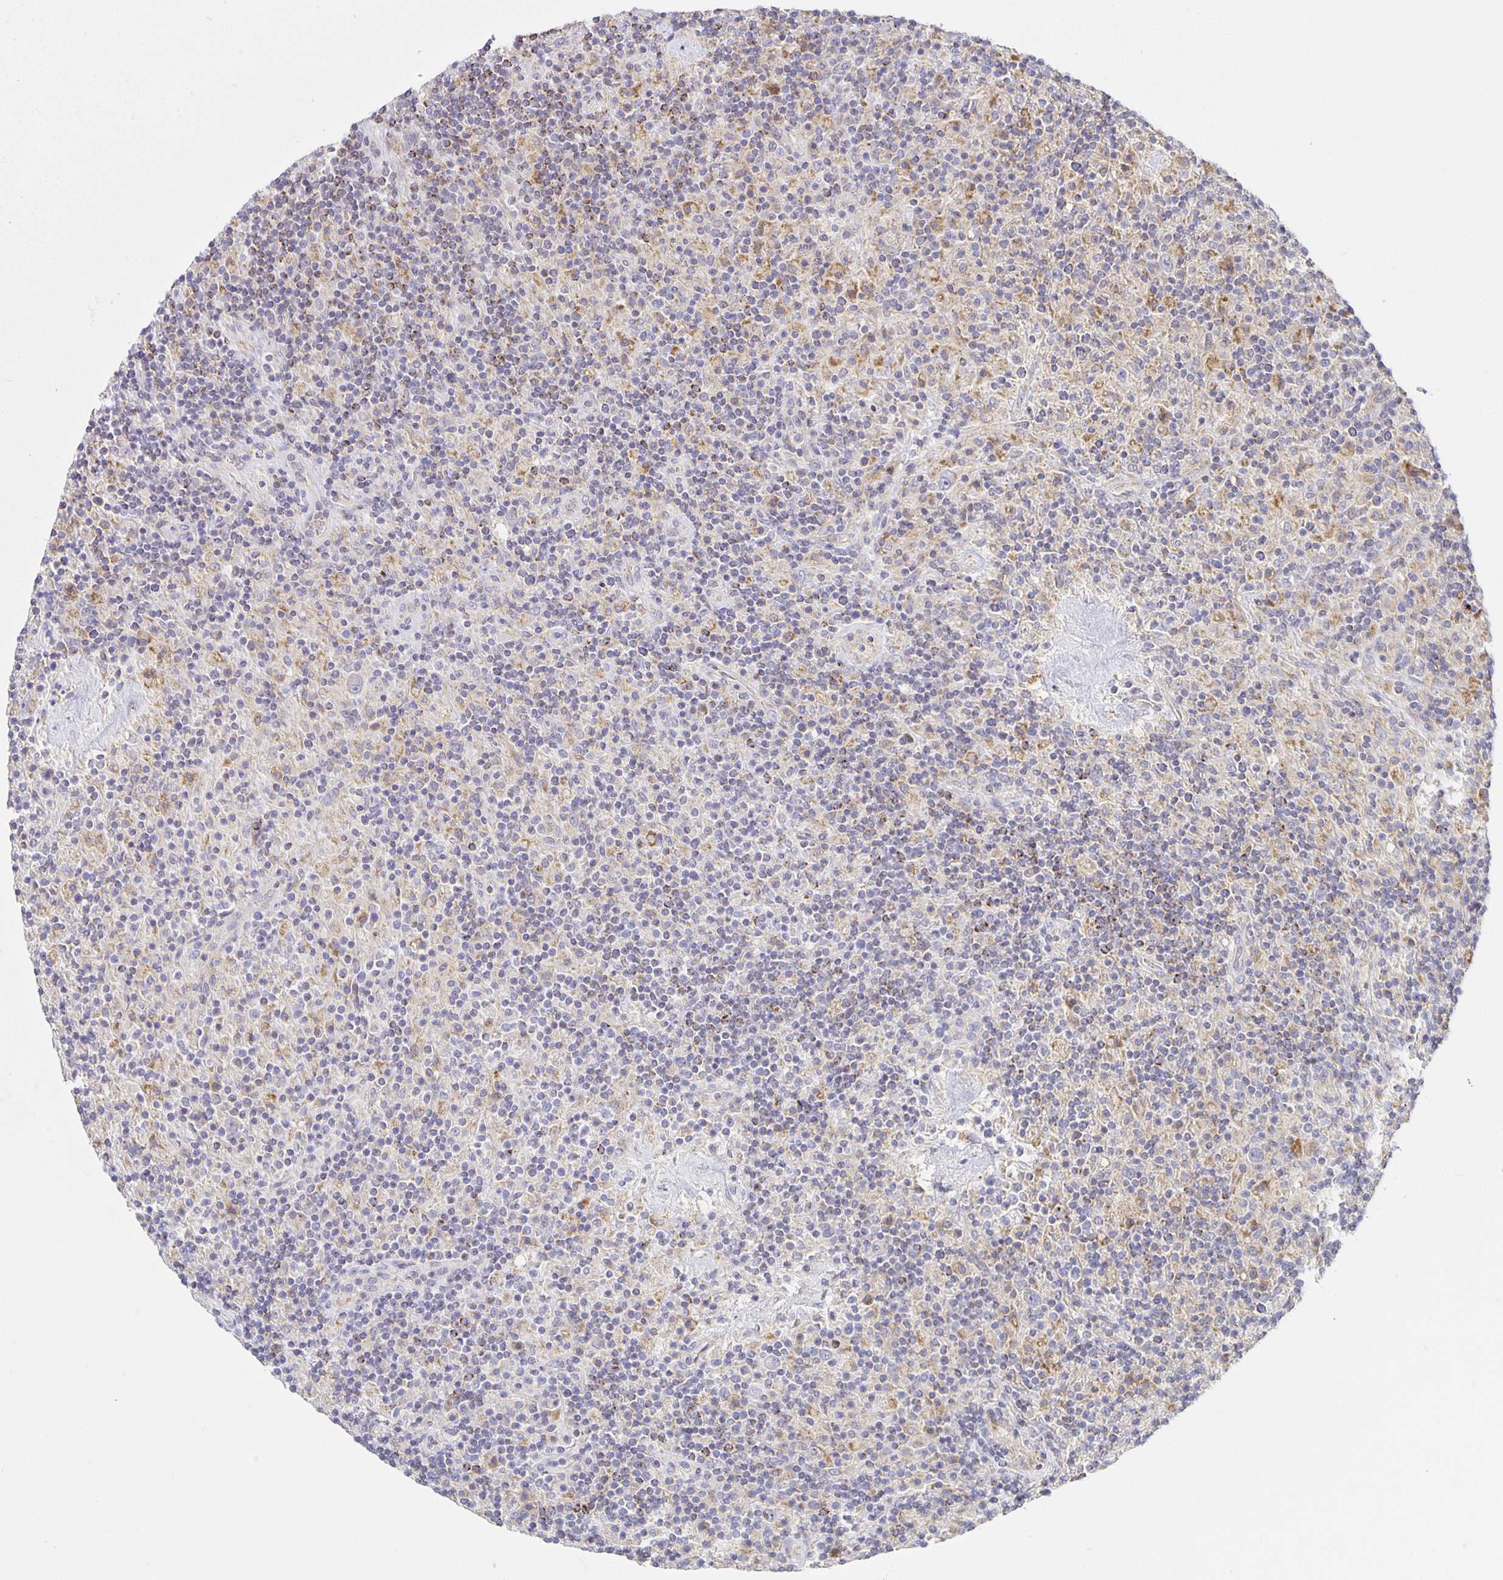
{"staining": {"intensity": "negative", "quantity": "none", "location": "none"}, "tissue": "lymphoma", "cell_type": "Tumor cells", "image_type": "cancer", "snomed": [{"axis": "morphology", "description": "Hodgkin's disease, NOS"}, {"axis": "topography", "description": "Thymus, NOS"}], "caption": "IHC photomicrograph of human Hodgkin's disease stained for a protein (brown), which reveals no expression in tumor cells.", "gene": "FLRT3", "patient": {"sex": "female", "age": 17}}